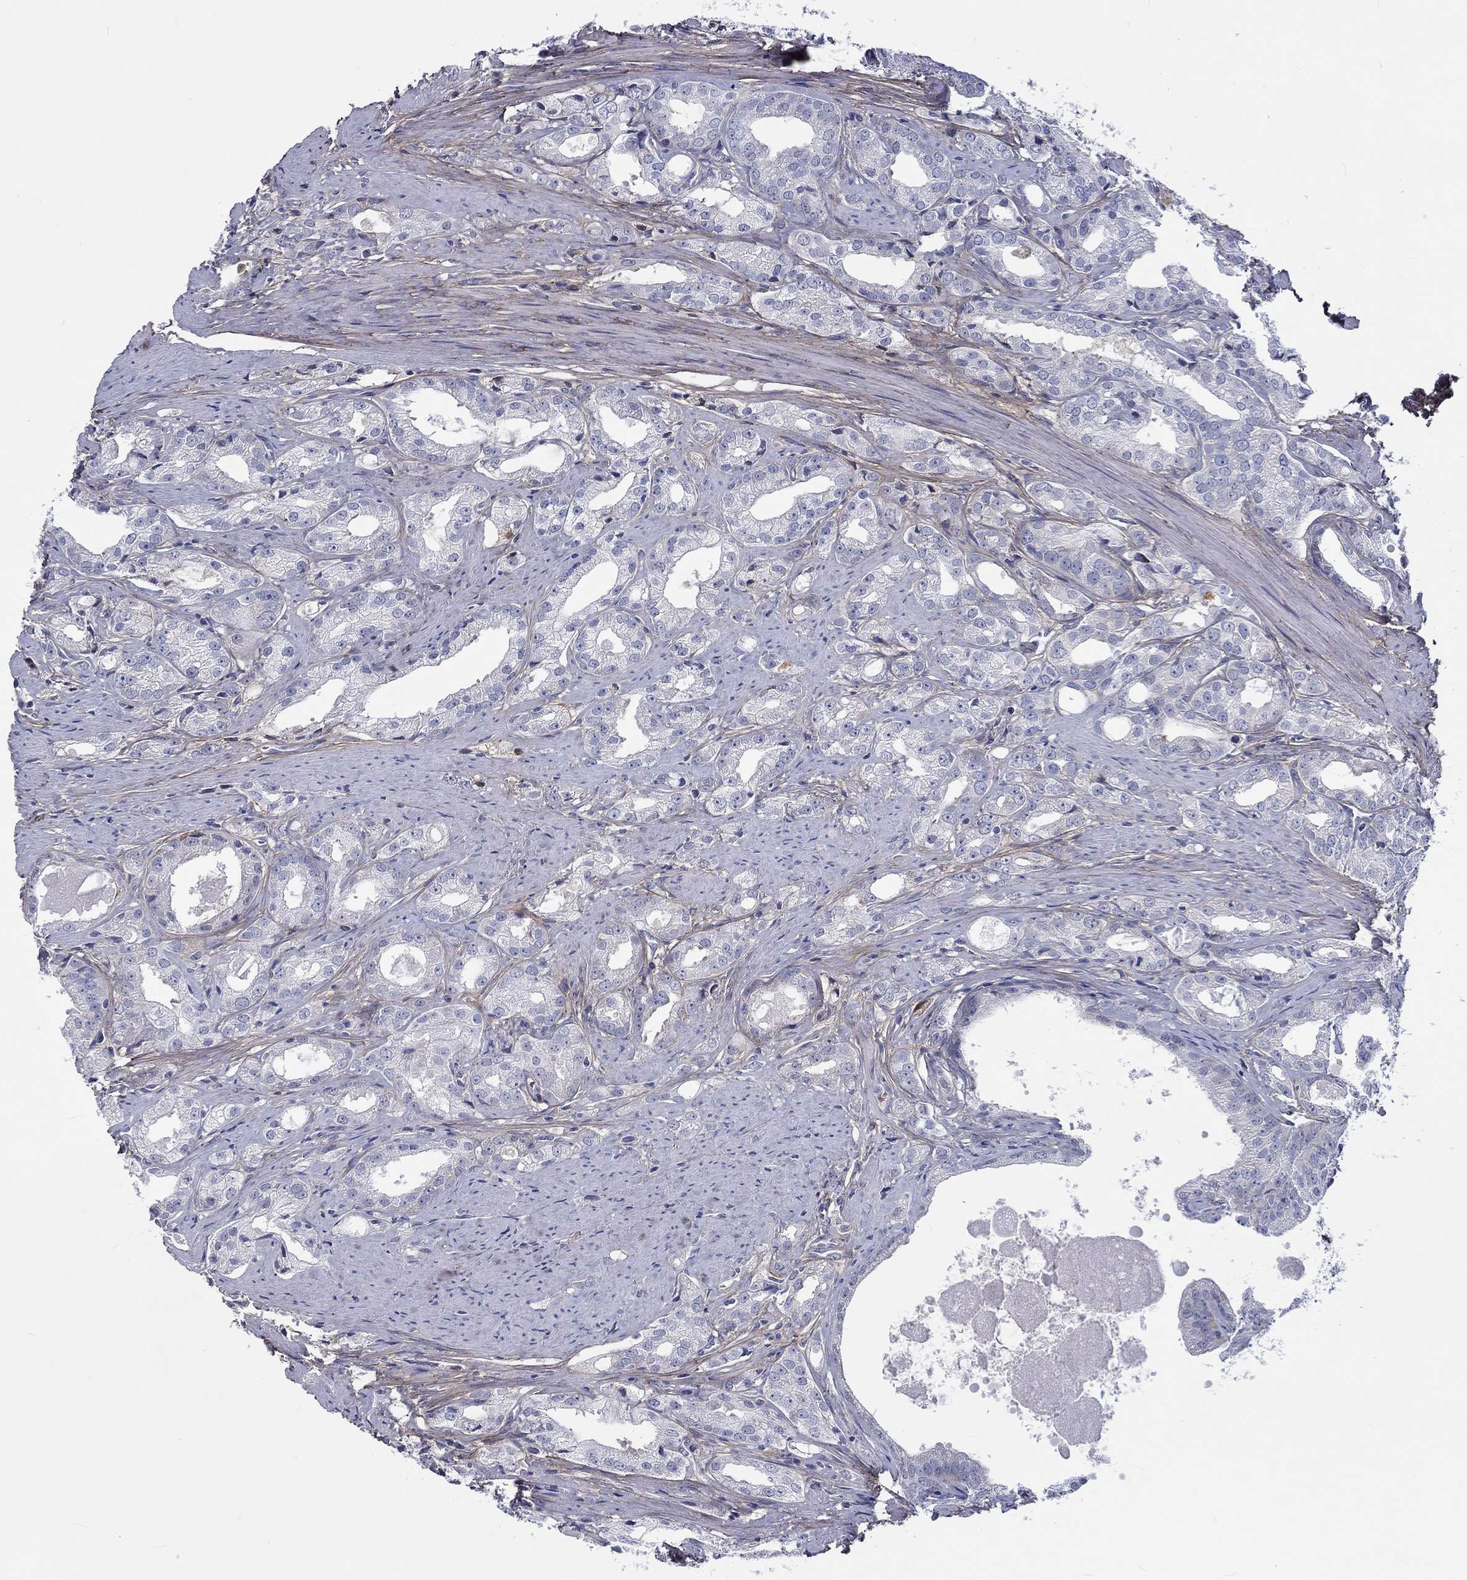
{"staining": {"intensity": "negative", "quantity": "none", "location": "none"}, "tissue": "prostate cancer", "cell_type": "Tumor cells", "image_type": "cancer", "snomed": [{"axis": "morphology", "description": "Adenocarcinoma, NOS"}, {"axis": "morphology", "description": "Adenocarcinoma, High grade"}, {"axis": "topography", "description": "Prostate"}], "caption": "A high-resolution photomicrograph shows immunohistochemistry staining of prostate cancer, which displays no significant expression in tumor cells.", "gene": "TGFBI", "patient": {"sex": "male", "age": 70}}